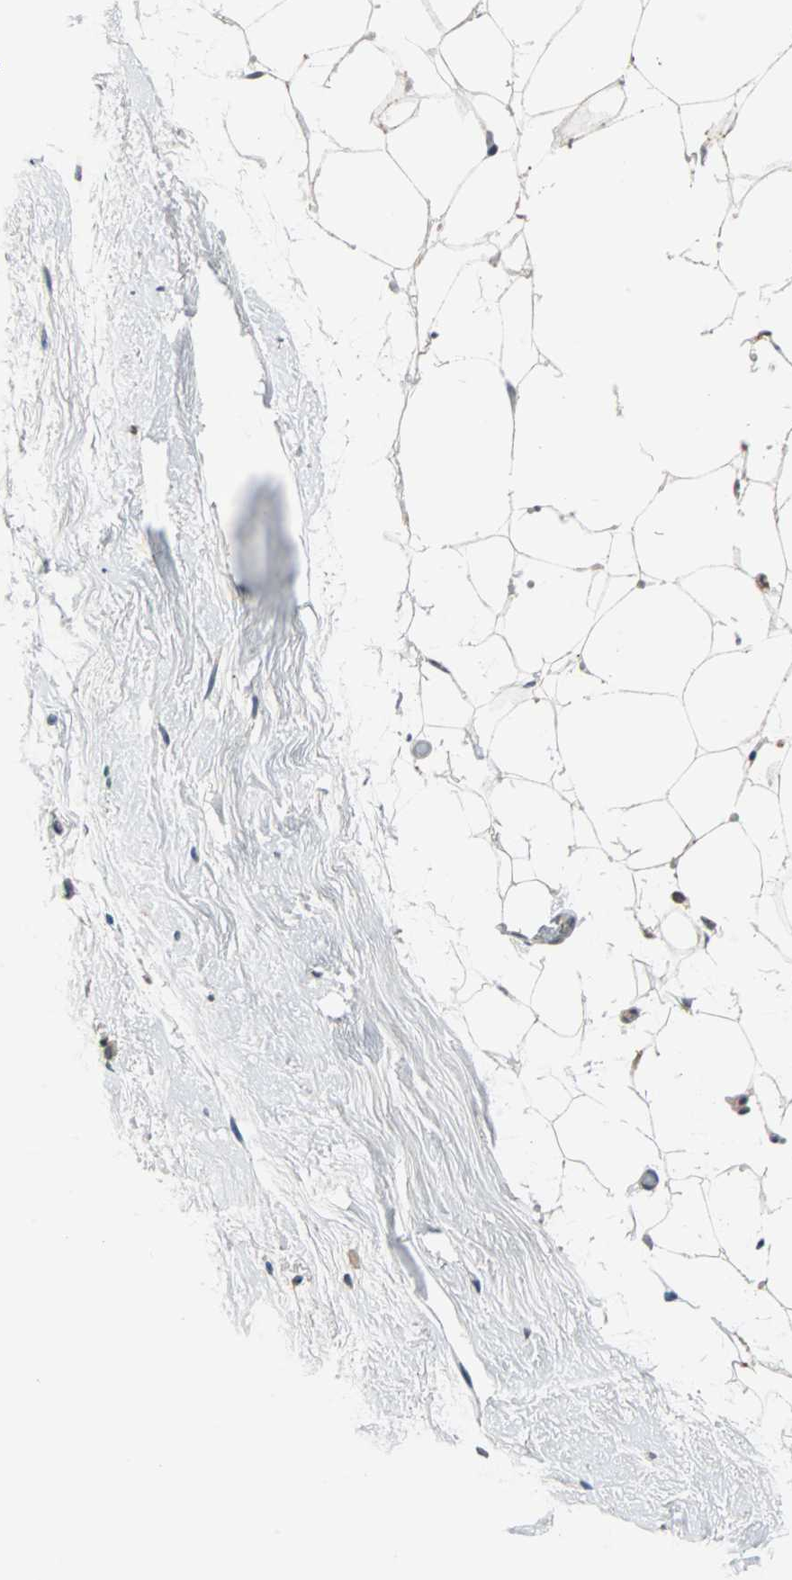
{"staining": {"intensity": "weak", "quantity": "25%-75%", "location": "cytoplasmic/membranous,nuclear"}, "tissue": "breast", "cell_type": "Adipocytes", "image_type": "normal", "snomed": [{"axis": "morphology", "description": "Normal tissue, NOS"}, {"axis": "topography", "description": "Breast"}], "caption": "A brown stain labels weak cytoplasmic/membranous,nuclear expression of a protein in adipocytes of benign breast.", "gene": "LSR", "patient": {"sex": "female", "age": 75}}